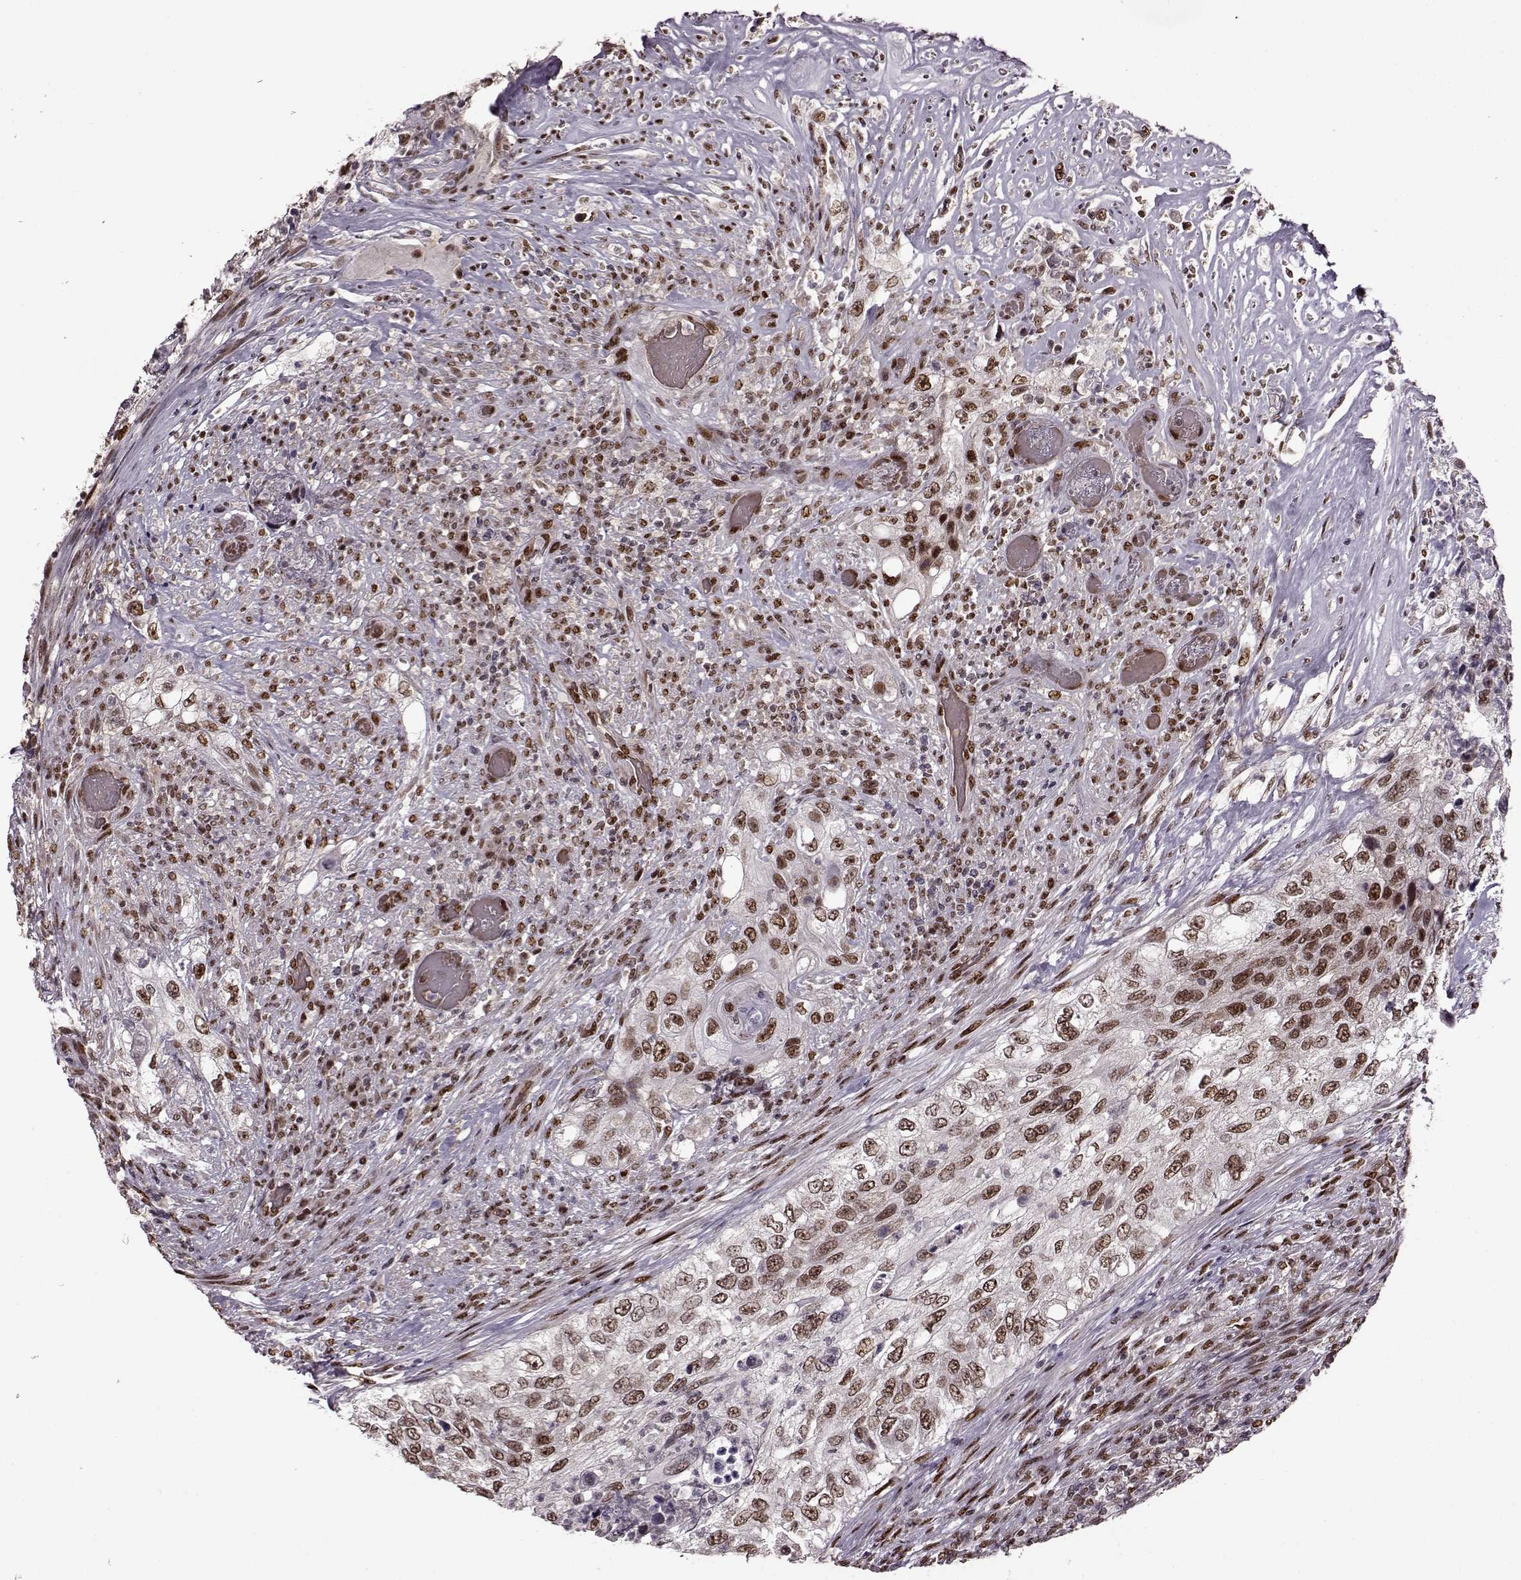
{"staining": {"intensity": "moderate", "quantity": ">75%", "location": "nuclear"}, "tissue": "urothelial cancer", "cell_type": "Tumor cells", "image_type": "cancer", "snomed": [{"axis": "morphology", "description": "Urothelial carcinoma, High grade"}, {"axis": "topography", "description": "Urinary bladder"}], "caption": "A brown stain shows moderate nuclear expression of a protein in human high-grade urothelial carcinoma tumor cells. (DAB (3,3'-diaminobenzidine) IHC, brown staining for protein, blue staining for nuclei).", "gene": "FTO", "patient": {"sex": "female", "age": 60}}